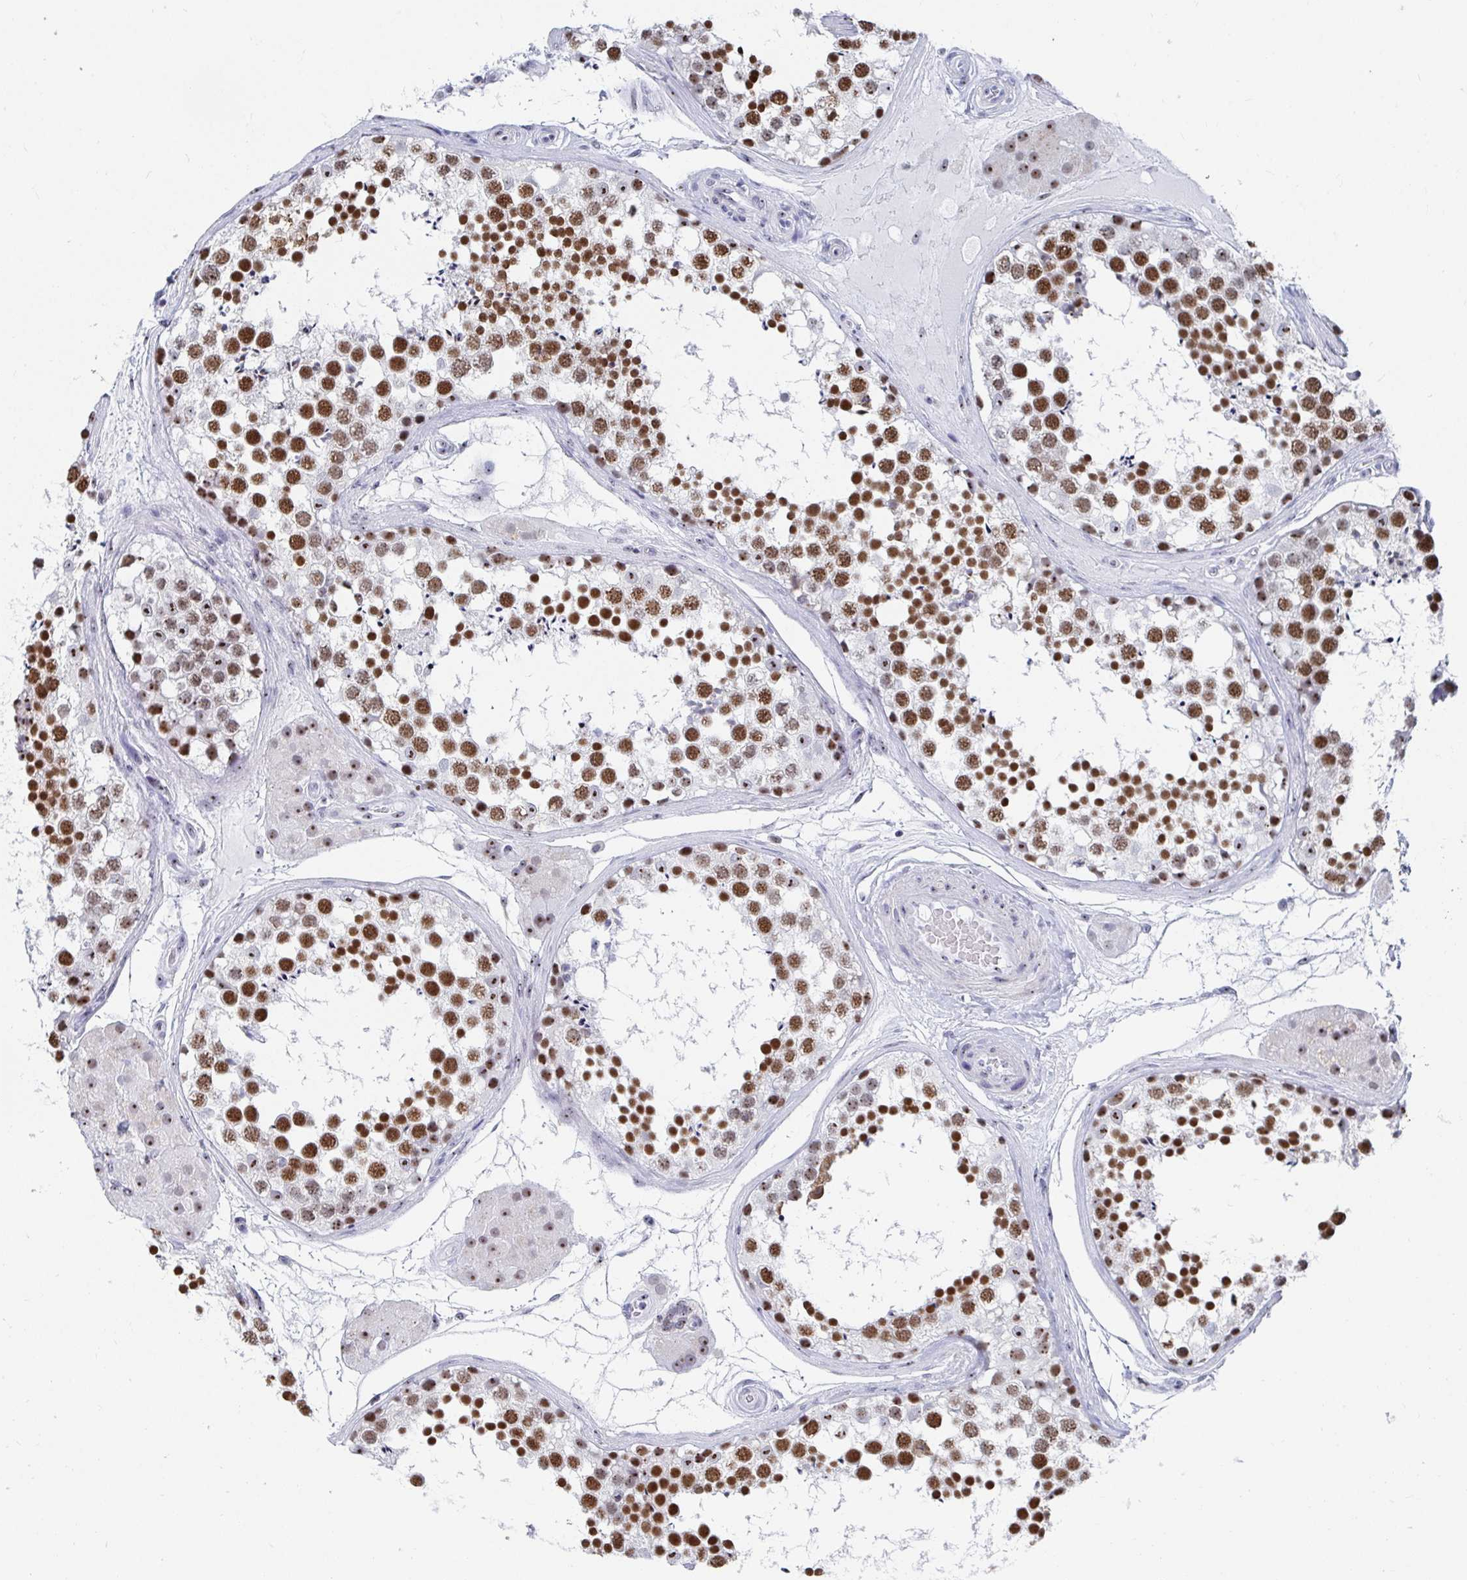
{"staining": {"intensity": "moderate", "quantity": ">75%", "location": "nuclear"}, "tissue": "testis", "cell_type": "Cells in seminiferous ducts", "image_type": "normal", "snomed": [{"axis": "morphology", "description": "Normal tissue, NOS"}, {"axis": "morphology", "description": "Seminoma, NOS"}, {"axis": "topography", "description": "Testis"}], "caption": "The immunohistochemical stain labels moderate nuclear expression in cells in seminiferous ducts of normal testis.", "gene": "SIRT7", "patient": {"sex": "male", "age": 65}}